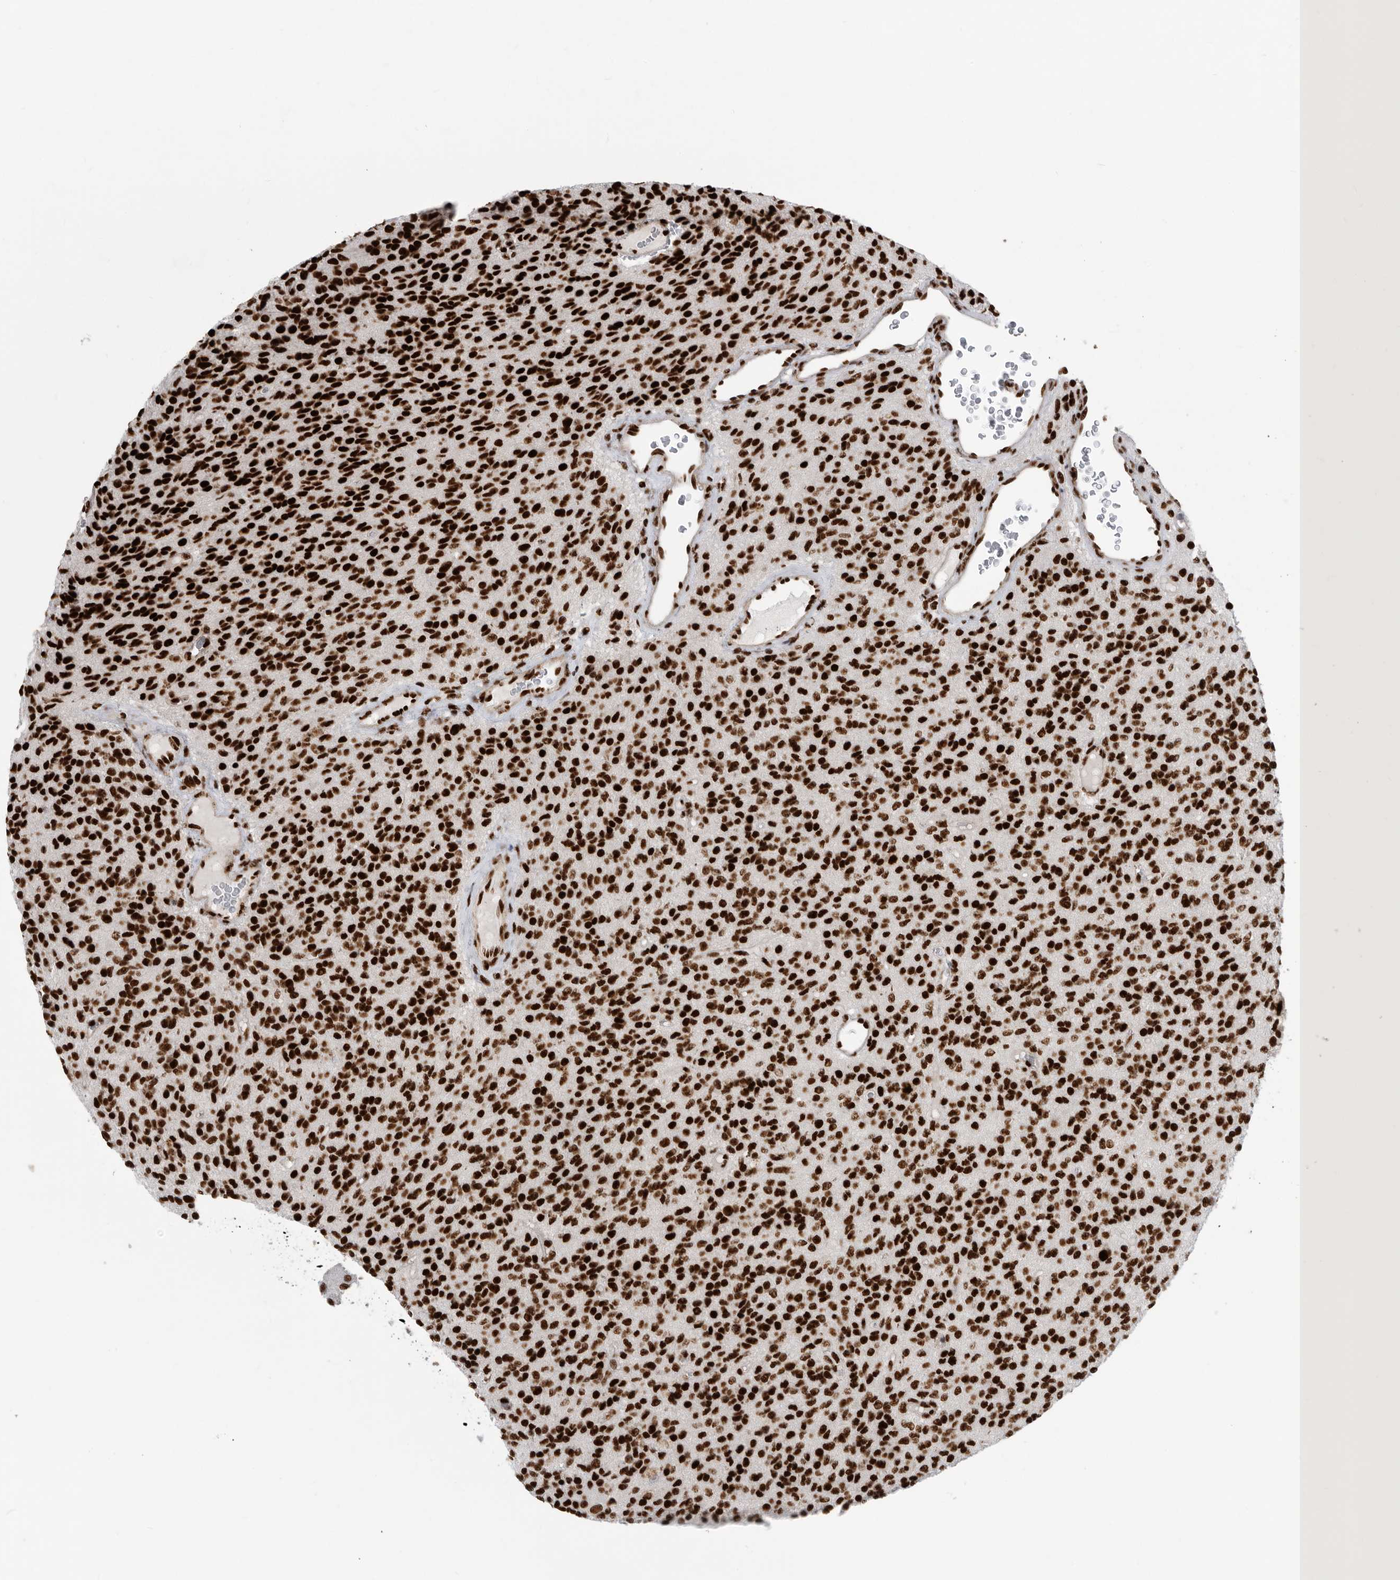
{"staining": {"intensity": "strong", "quantity": ">75%", "location": "nuclear"}, "tissue": "glioma", "cell_type": "Tumor cells", "image_type": "cancer", "snomed": [{"axis": "morphology", "description": "Glioma, malignant, High grade"}, {"axis": "topography", "description": "Brain"}], "caption": "Glioma tissue exhibits strong nuclear staining in approximately >75% of tumor cells, visualized by immunohistochemistry.", "gene": "BCLAF1", "patient": {"sex": "male", "age": 34}}